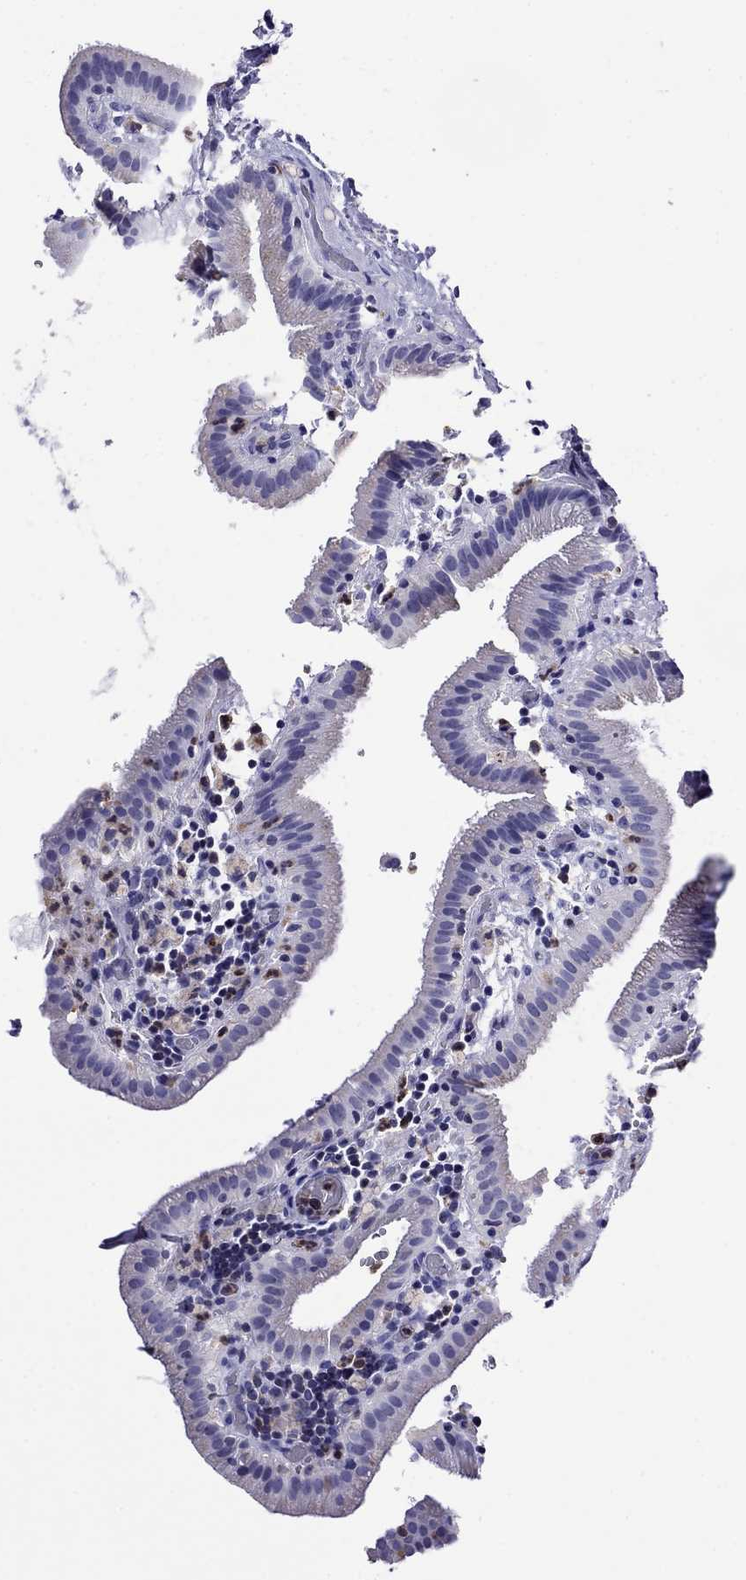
{"staining": {"intensity": "negative", "quantity": "none", "location": "none"}, "tissue": "gallbladder", "cell_type": "Glandular cells", "image_type": "normal", "snomed": [{"axis": "morphology", "description": "Normal tissue, NOS"}, {"axis": "topography", "description": "Gallbladder"}], "caption": "A high-resolution histopathology image shows immunohistochemistry (IHC) staining of normal gallbladder, which displays no significant staining in glandular cells.", "gene": "SCG2", "patient": {"sex": "male", "age": 62}}